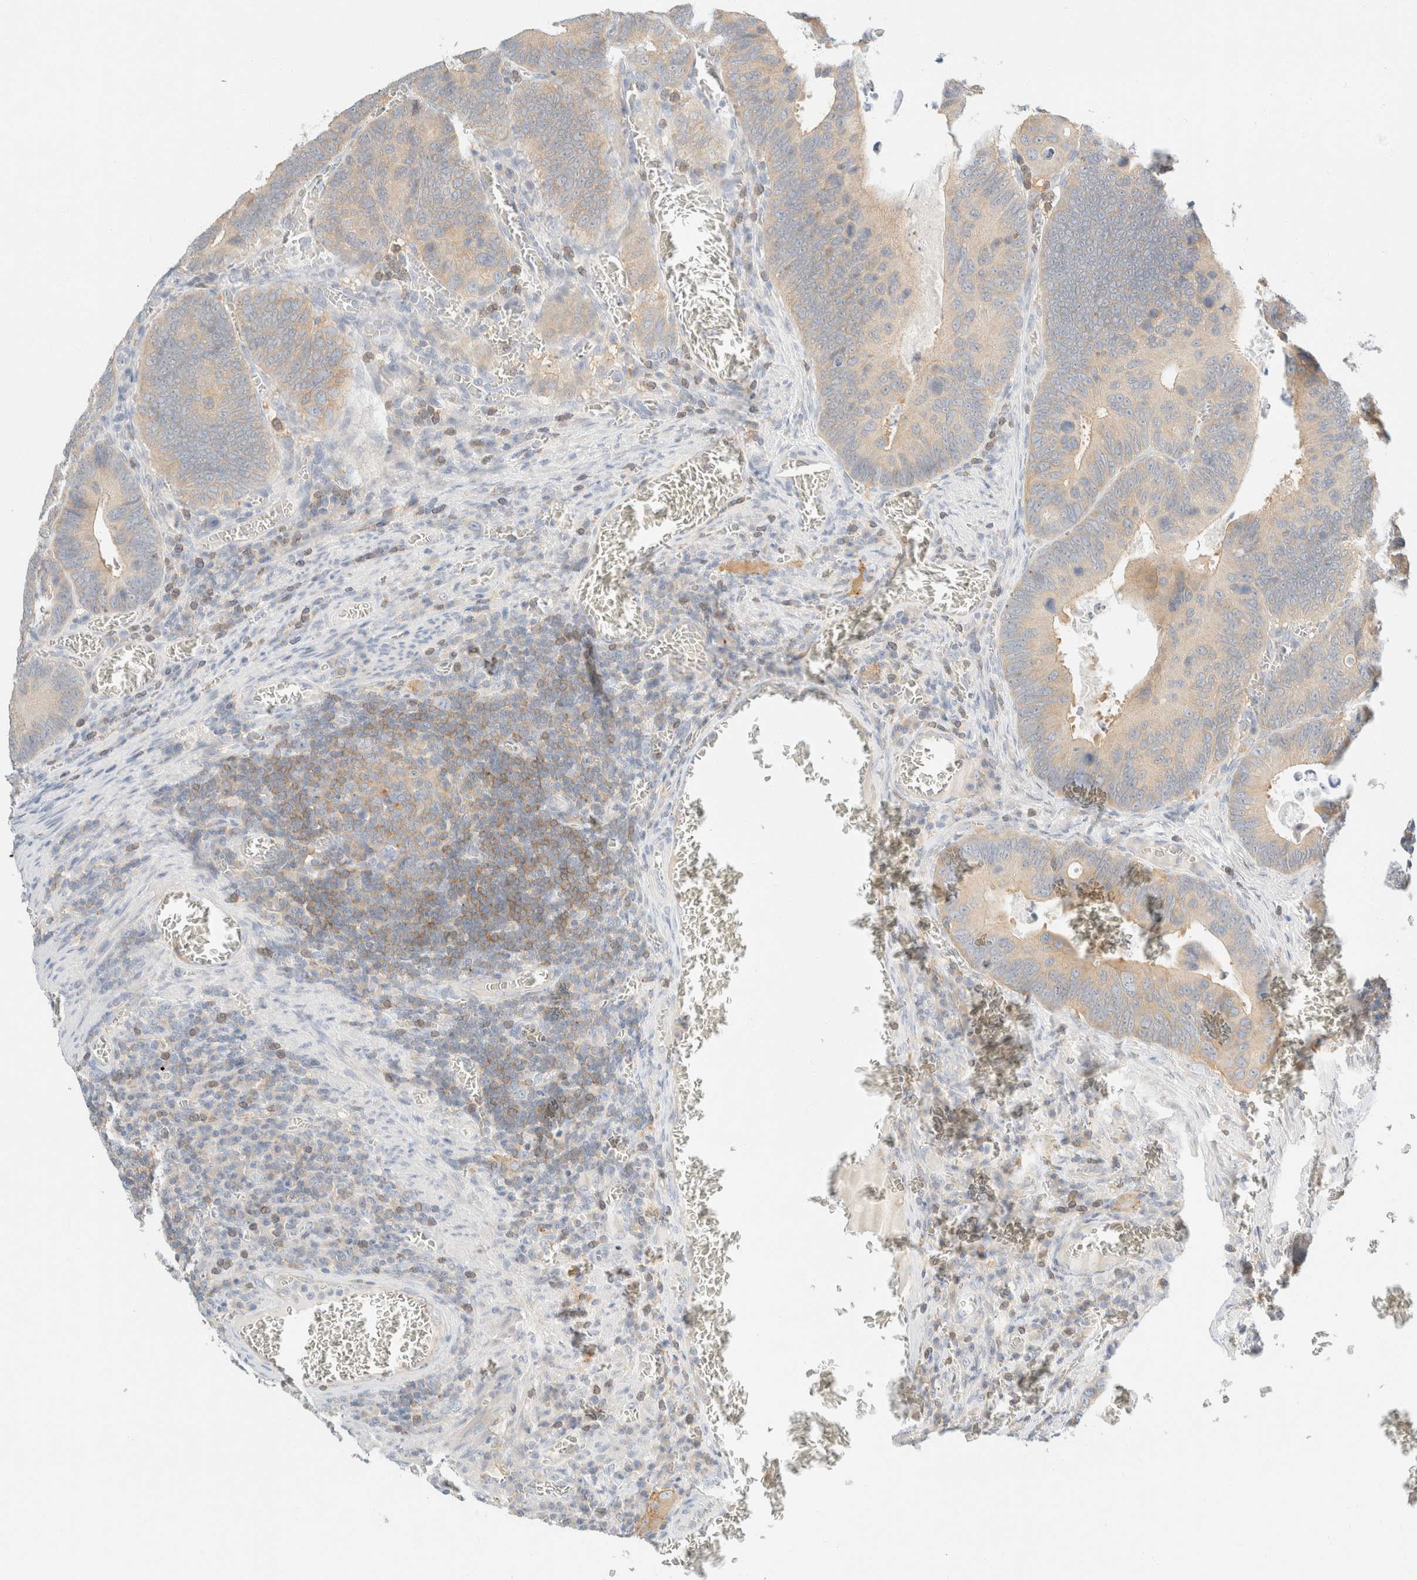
{"staining": {"intensity": "weak", "quantity": ">75%", "location": "cytoplasmic/membranous"}, "tissue": "colorectal cancer", "cell_type": "Tumor cells", "image_type": "cancer", "snomed": [{"axis": "morphology", "description": "Inflammation, NOS"}, {"axis": "morphology", "description": "Adenocarcinoma, NOS"}, {"axis": "topography", "description": "Colon"}], "caption": "The micrograph exhibits staining of colorectal cancer, revealing weak cytoplasmic/membranous protein positivity (brown color) within tumor cells. Immunohistochemistry (ihc) stains the protein in brown and the nuclei are stained blue.", "gene": "SH3GLB2", "patient": {"sex": "male", "age": 72}}